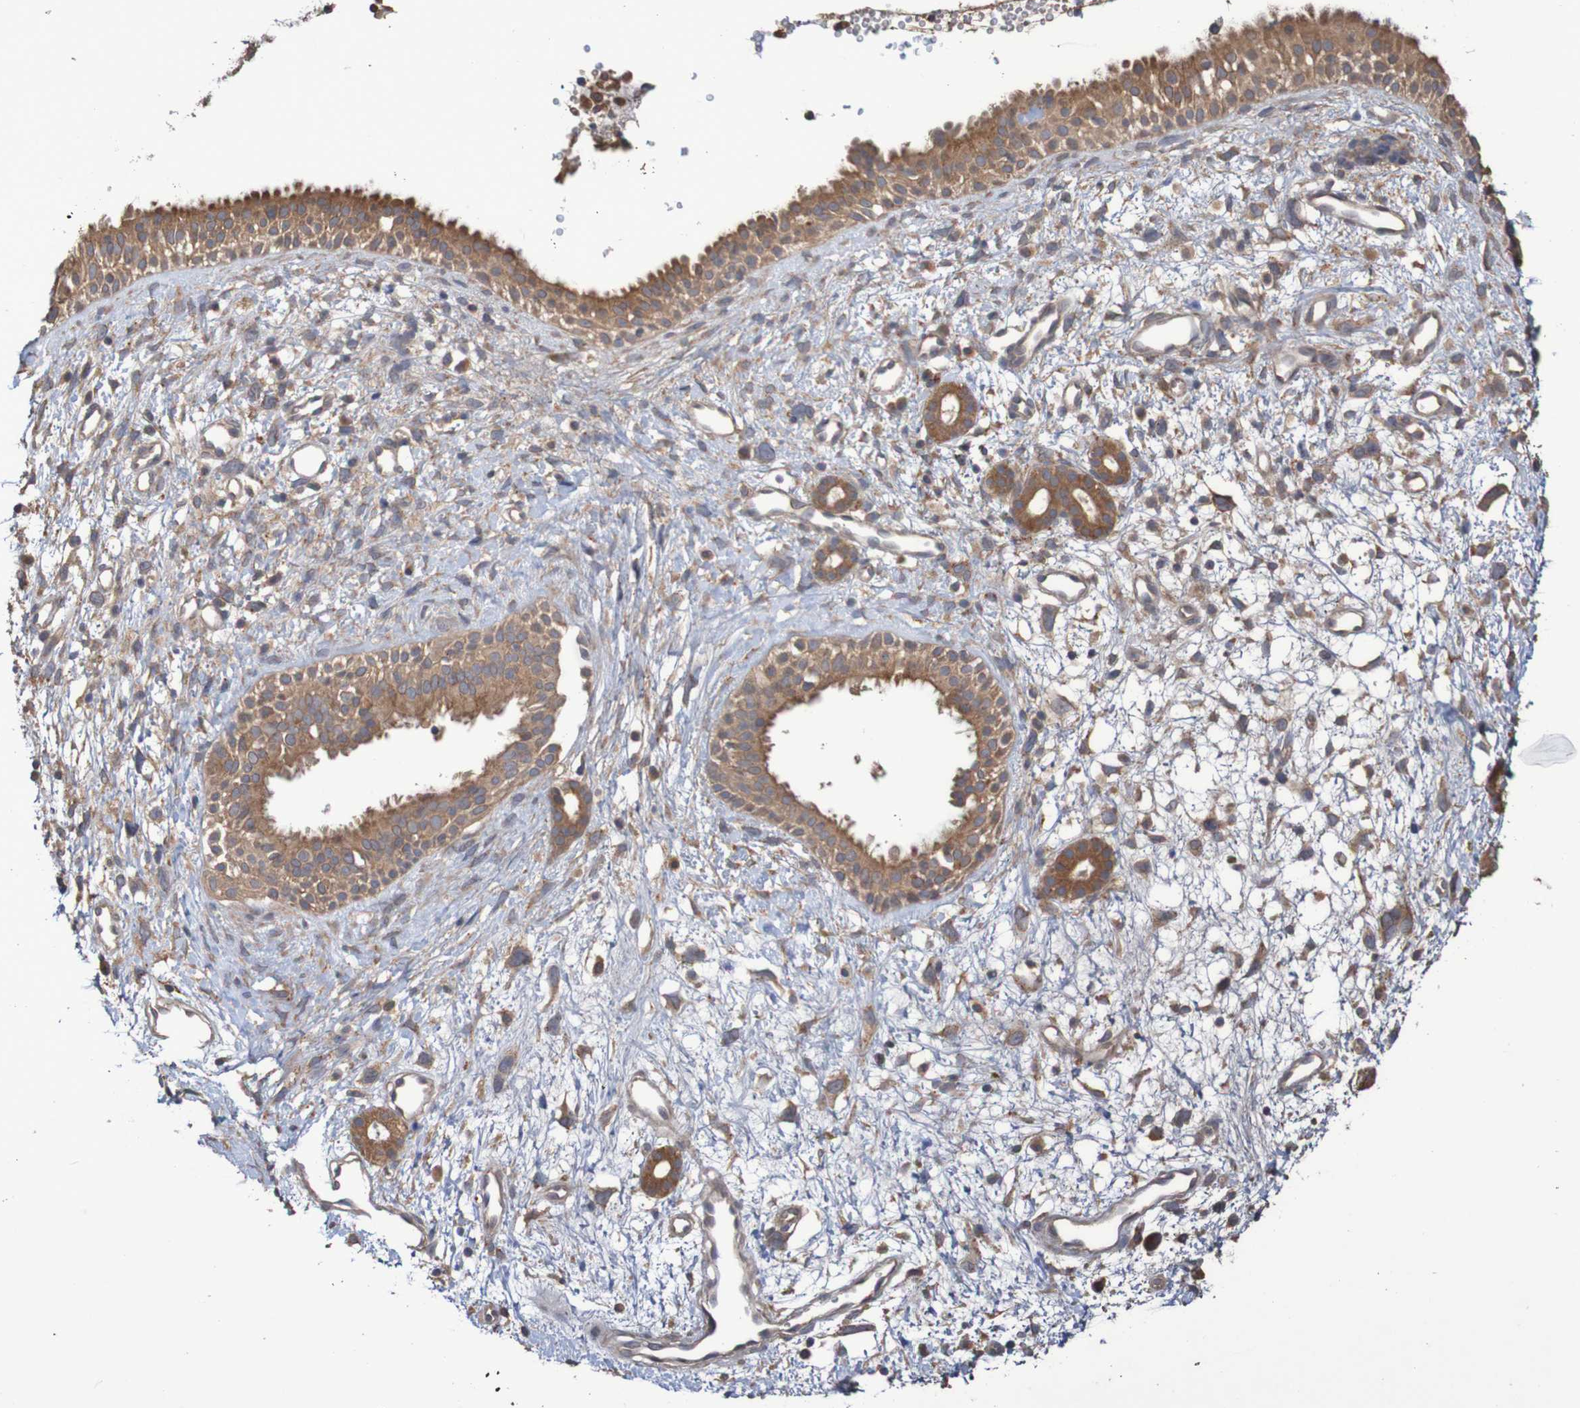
{"staining": {"intensity": "moderate", "quantity": ">75%", "location": "cytoplasmic/membranous"}, "tissue": "nasopharynx", "cell_type": "Respiratory epithelial cells", "image_type": "normal", "snomed": [{"axis": "morphology", "description": "Normal tissue, NOS"}, {"axis": "topography", "description": "Nasopharynx"}], "caption": "This is an image of immunohistochemistry (IHC) staining of unremarkable nasopharynx, which shows moderate staining in the cytoplasmic/membranous of respiratory epithelial cells.", "gene": "PHYH", "patient": {"sex": "male", "age": 22}}